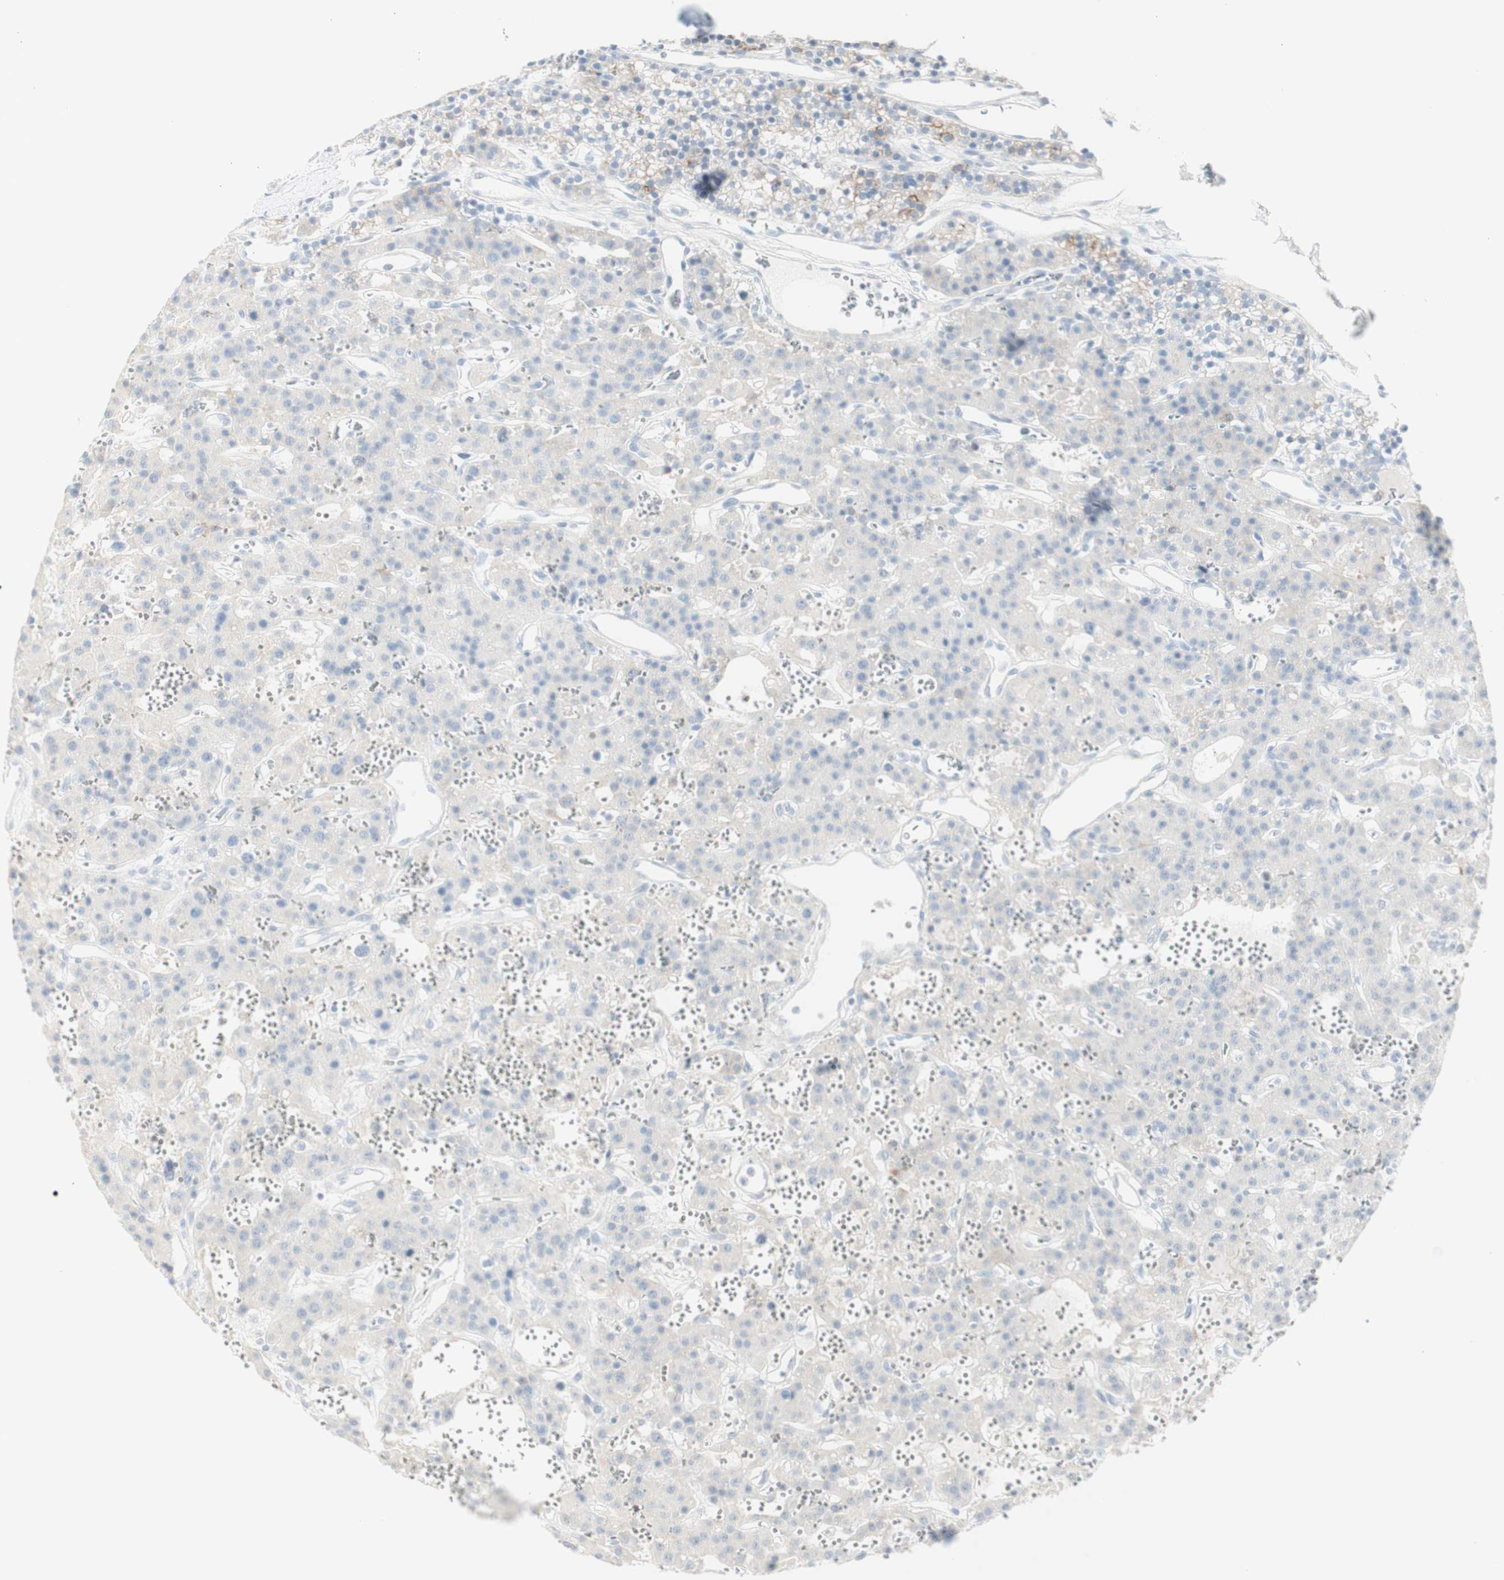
{"staining": {"intensity": "negative", "quantity": "none", "location": "none"}, "tissue": "parathyroid gland", "cell_type": "Glandular cells", "image_type": "normal", "snomed": [{"axis": "morphology", "description": "Normal tissue, NOS"}, {"axis": "morphology", "description": "Adenoma, NOS"}, {"axis": "topography", "description": "Parathyroid gland"}], "caption": "There is no significant positivity in glandular cells of parathyroid gland.", "gene": "MDK", "patient": {"sex": "female", "age": 81}}